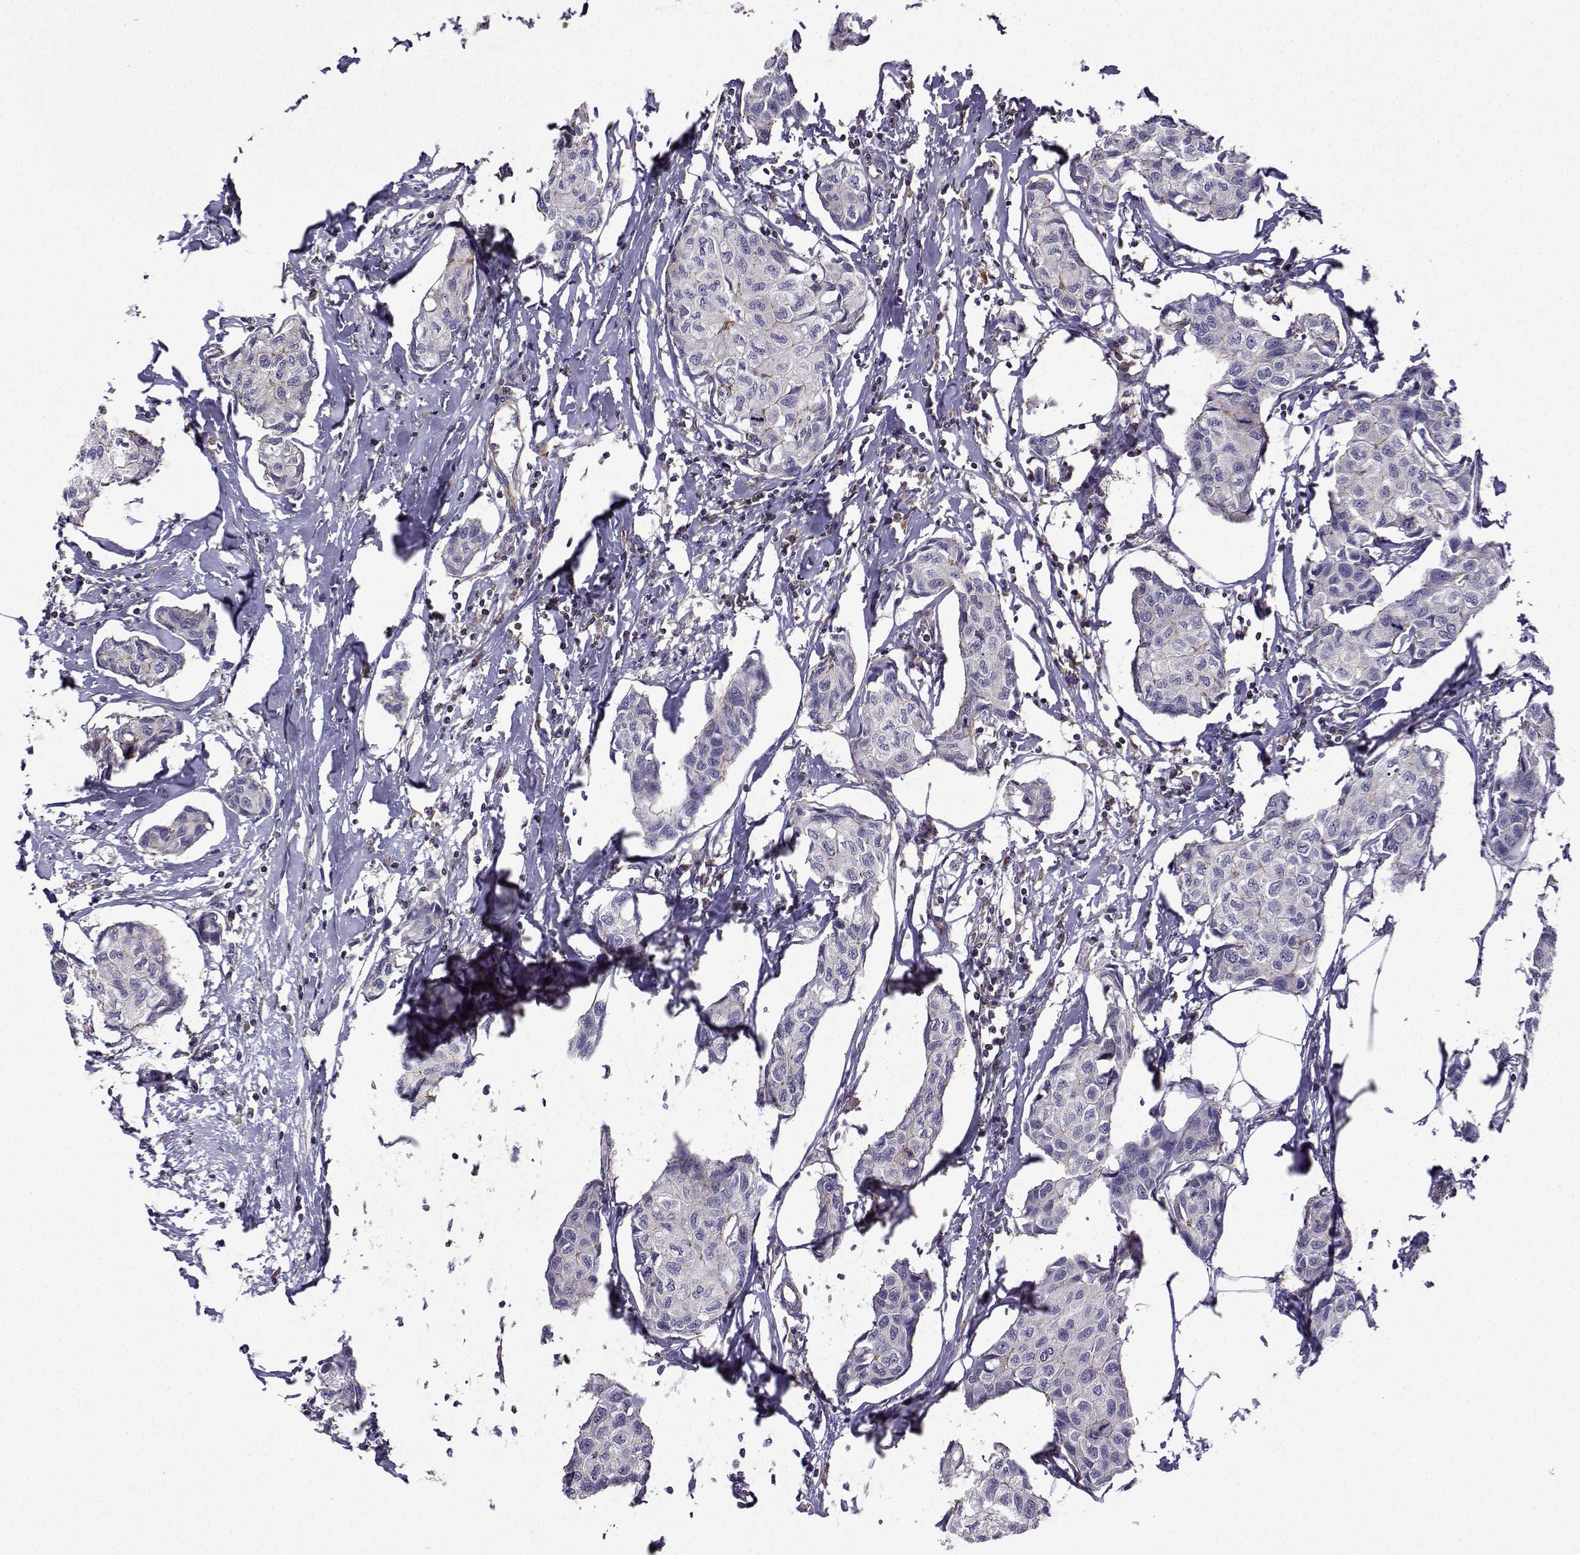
{"staining": {"intensity": "negative", "quantity": "none", "location": "none"}, "tissue": "breast cancer", "cell_type": "Tumor cells", "image_type": "cancer", "snomed": [{"axis": "morphology", "description": "Duct carcinoma"}, {"axis": "topography", "description": "Breast"}], "caption": "Immunohistochemistry (IHC) image of breast cancer stained for a protein (brown), which demonstrates no expression in tumor cells.", "gene": "ITGB8", "patient": {"sex": "female", "age": 80}}